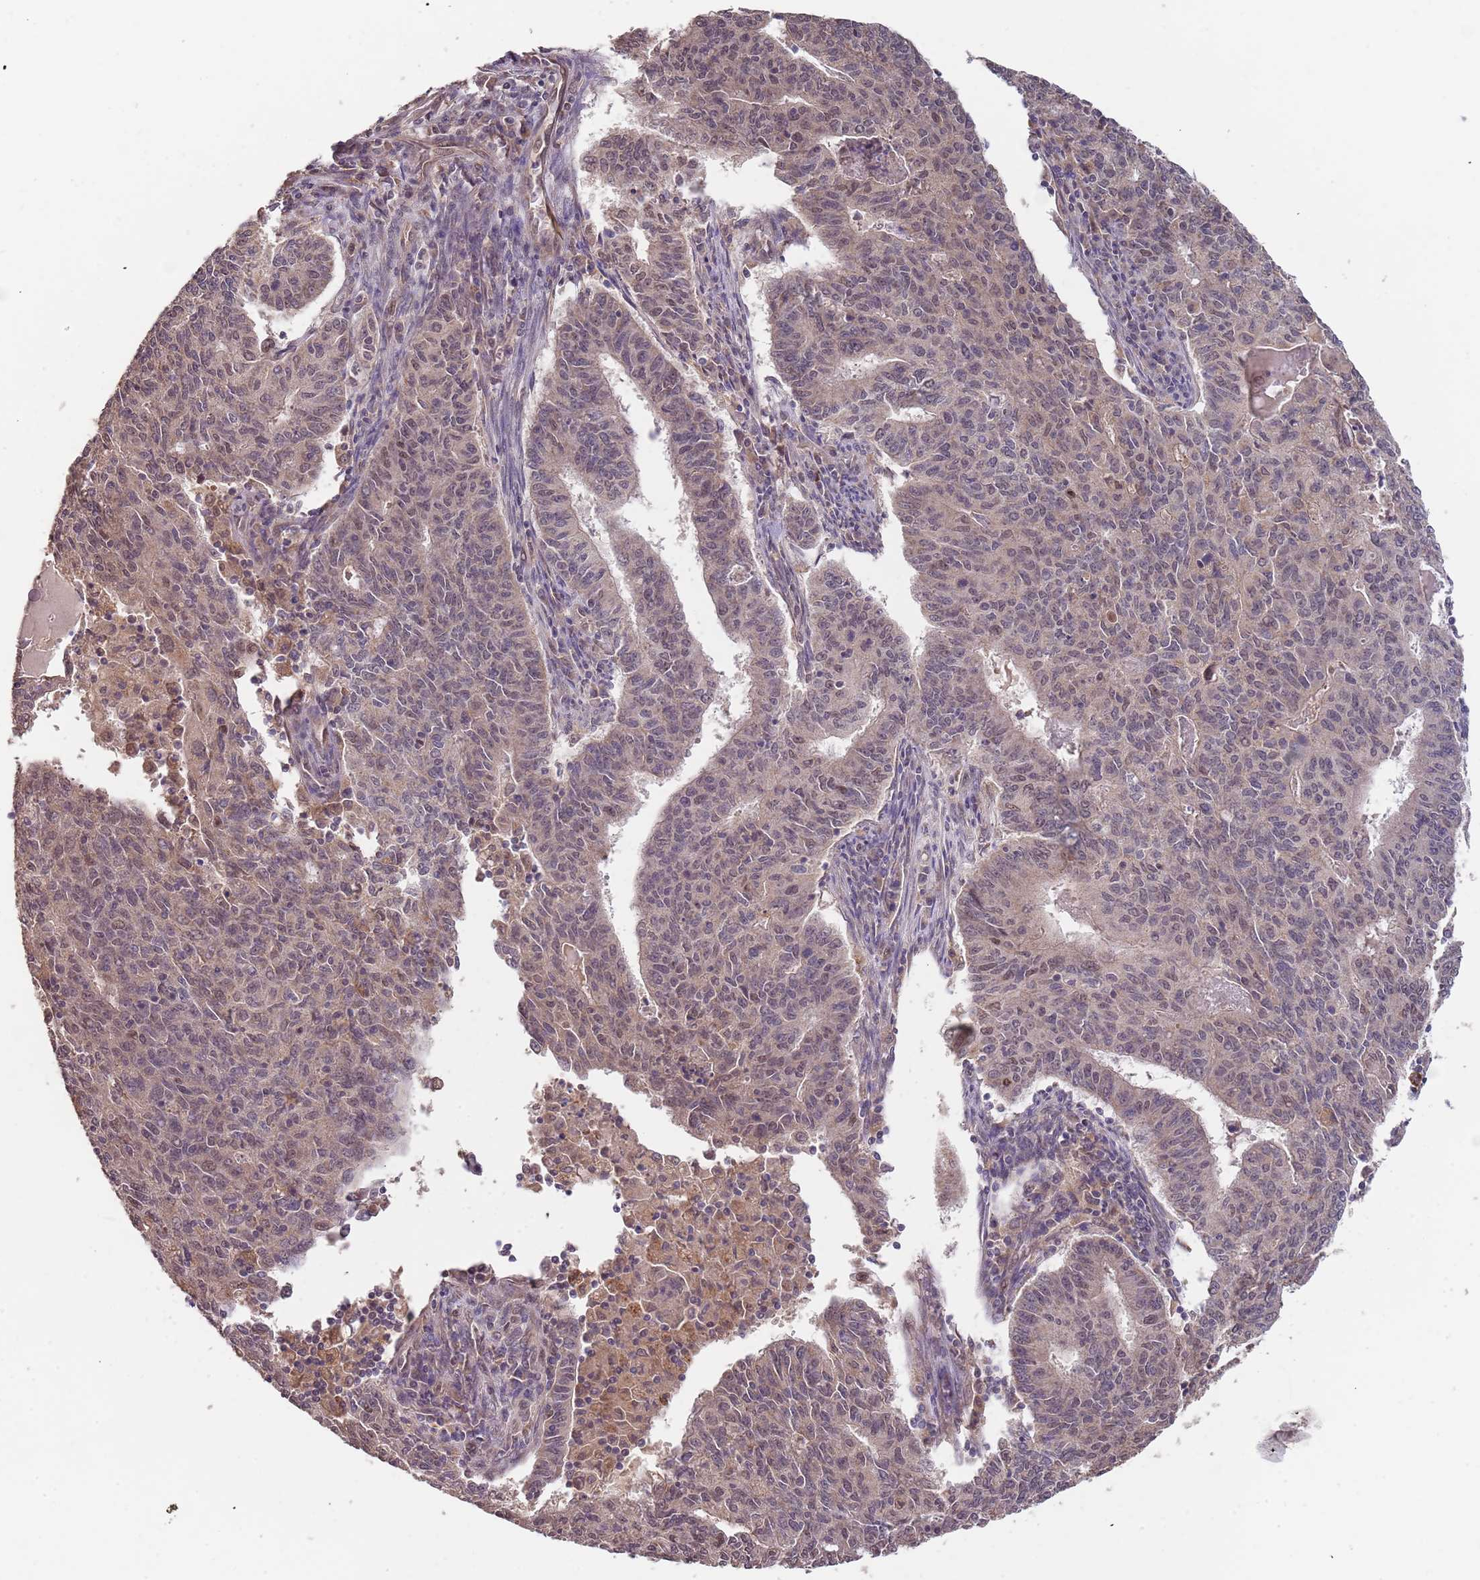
{"staining": {"intensity": "weak", "quantity": "25%-75%", "location": "nuclear"}, "tissue": "endometrial cancer", "cell_type": "Tumor cells", "image_type": "cancer", "snomed": [{"axis": "morphology", "description": "Adenocarcinoma, NOS"}, {"axis": "topography", "description": "Endometrium"}], "caption": "IHC histopathology image of neoplastic tissue: adenocarcinoma (endometrial) stained using immunohistochemistry exhibits low levels of weak protein expression localized specifically in the nuclear of tumor cells, appearing as a nuclear brown color.", "gene": "TMEM64", "patient": {"sex": "female", "age": 59}}